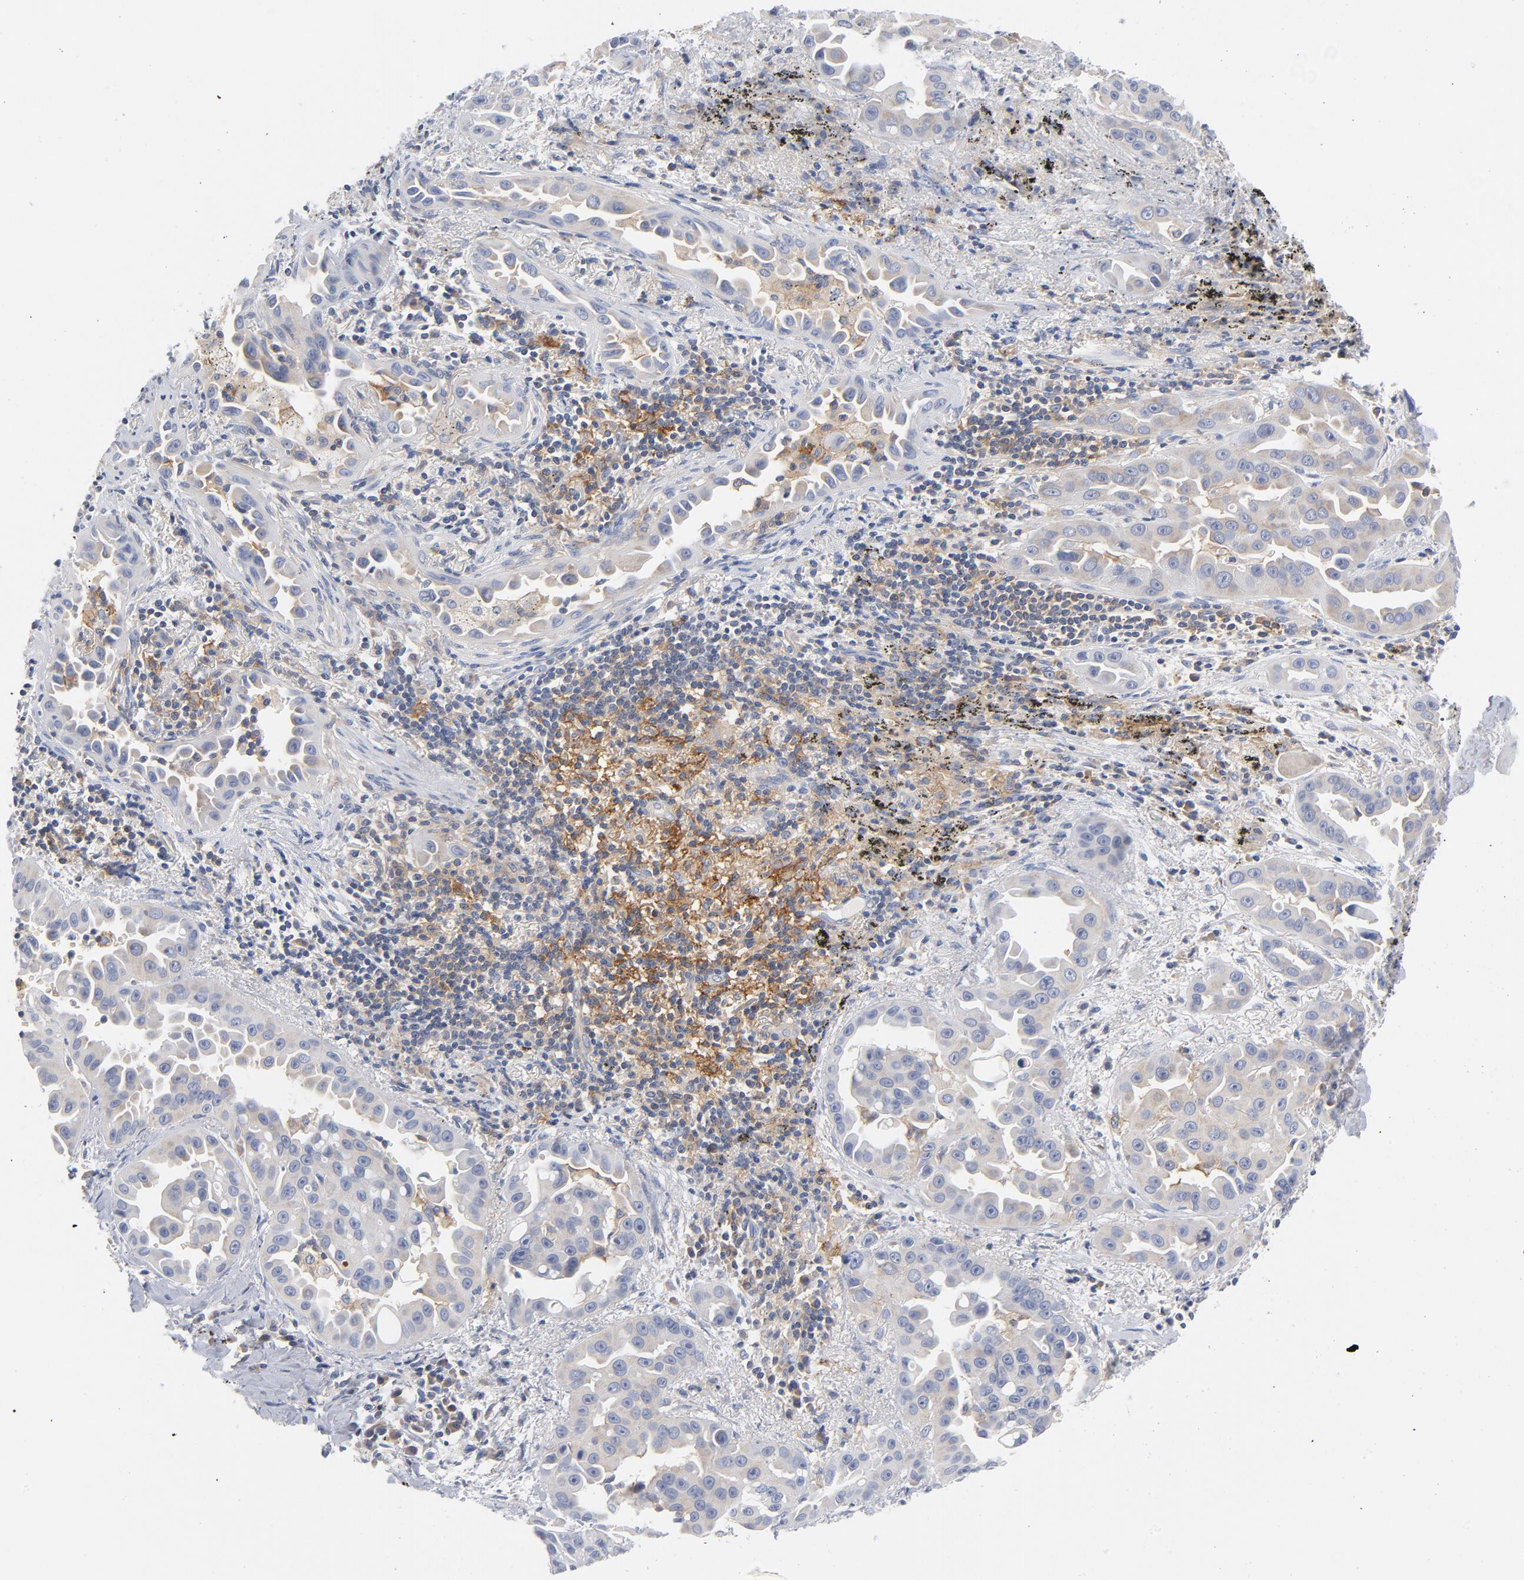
{"staining": {"intensity": "weak", "quantity": "25%-75%", "location": "cytoplasmic/membranous"}, "tissue": "lung cancer", "cell_type": "Tumor cells", "image_type": "cancer", "snomed": [{"axis": "morphology", "description": "Normal tissue, NOS"}, {"axis": "morphology", "description": "Adenocarcinoma, NOS"}, {"axis": "topography", "description": "Bronchus"}], "caption": "A photomicrograph of human adenocarcinoma (lung) stained for a protein displays weak cytoplasmic/membranous brown staining in tumor cells. (brown staining indicates protein expression, while blue staining denotes nuclei).", "gene": "CD86", "patient": {"sex": "male", "age": 68}}